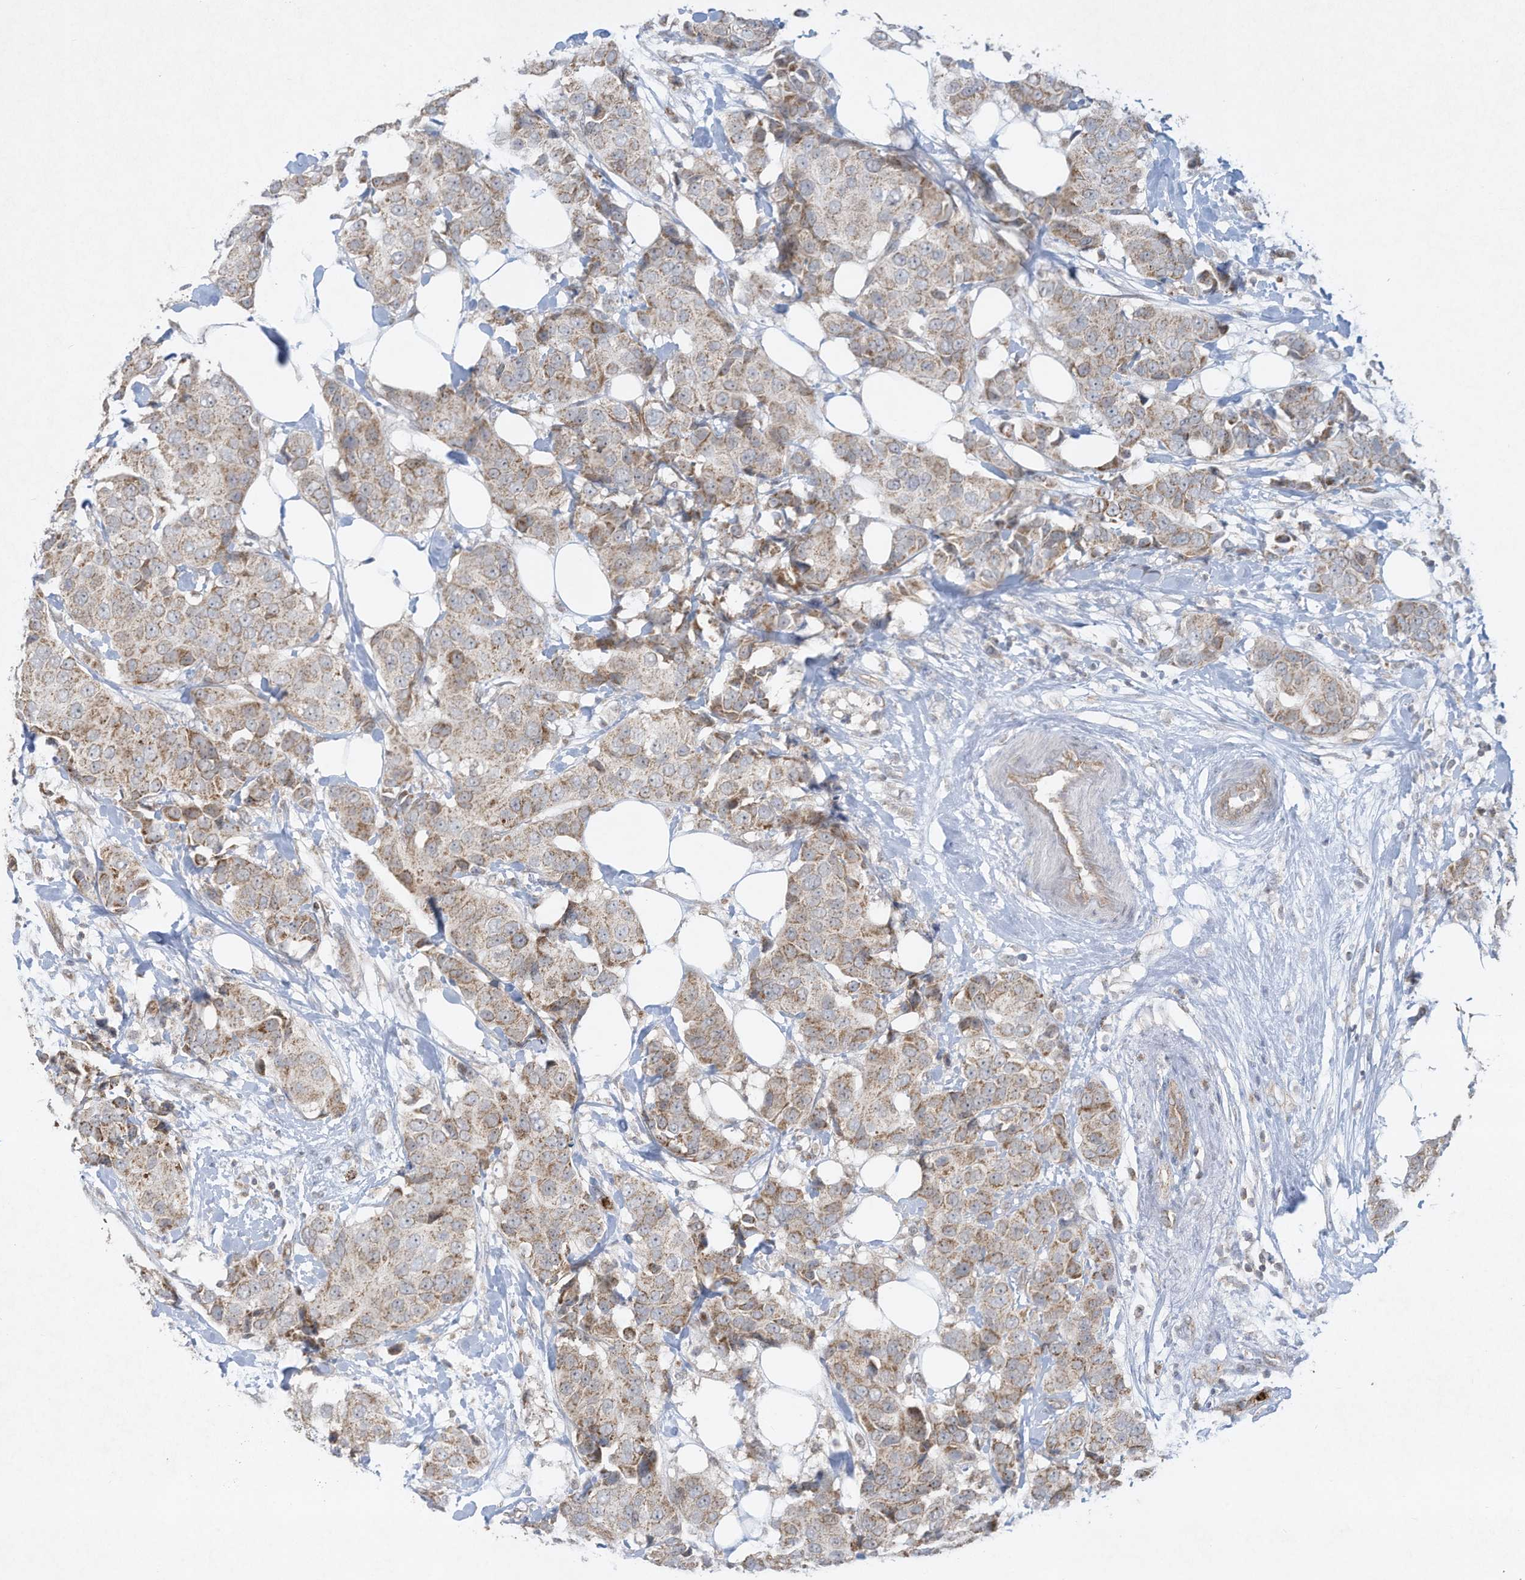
{"staining": {"intensity": "weak", "quantity": ">75%", "location": "cytoplasmic/membranous"}, "tissue": "breast cancer", "cell_type": "Tumor cells", "image_type": "cancer", "snomed": [{"axis": "morphology", "description": "Normal tissue, NOS"}, {"axis": "morphology", "description": "Duct carcinoma"}, {"axis": "topography", "description": "Breast"}], "caption": "Immunohistochemistry image of infiltrating ductal carcinoma (breast) stained for a protein (brown), which displays low levels of weak cytoplasmic/membranous positivity in about >75% of tumor cells.", "gene": "CHRNA4", "patient": {"sex": "female", "age": 39}}